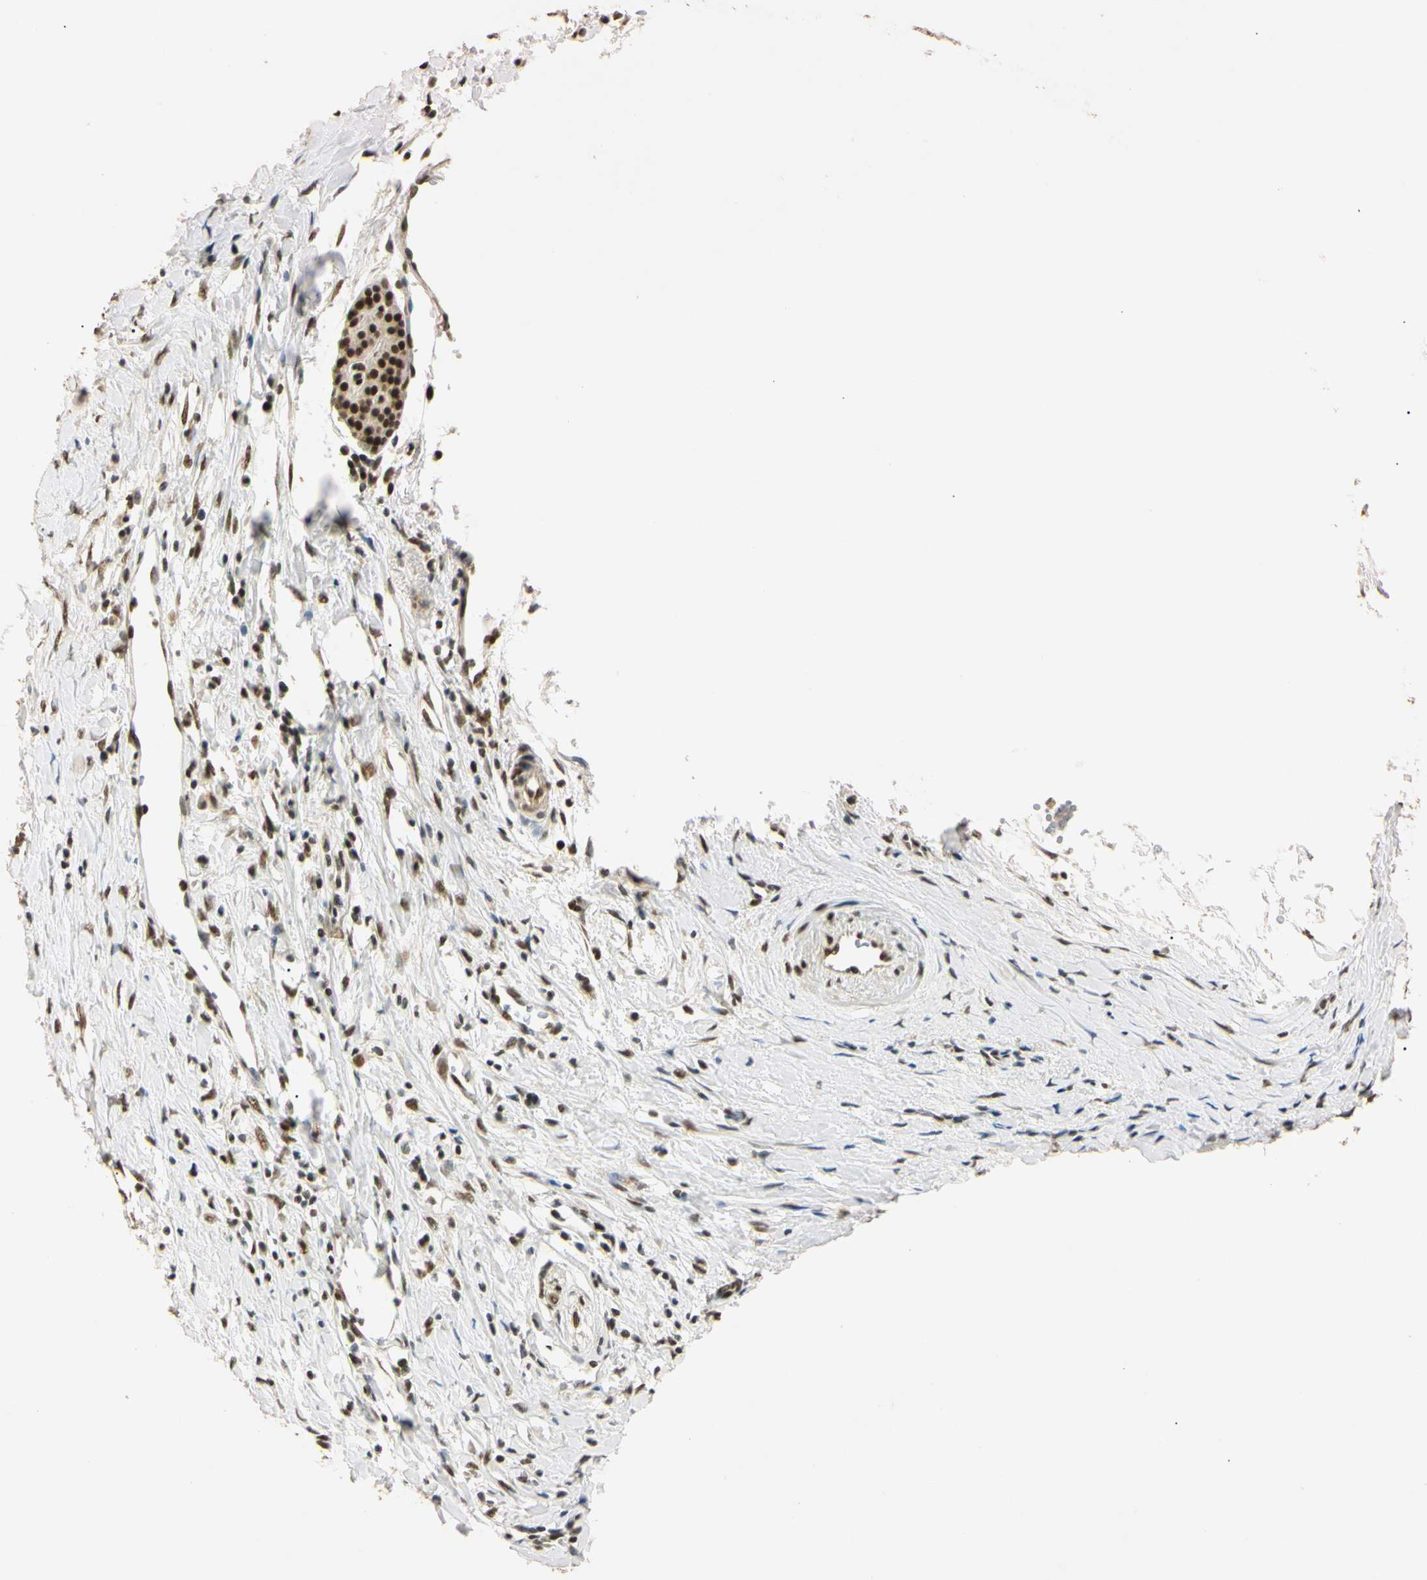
{"staining": {"intensity": "strong", "quantity": ">75%", "location": "nuclear"}, "tissue": "pancreatic cancer", "cell_type": "Tumor cells", "image_type": "cancer", "snomed": [{"axis": "morphology", "description": "Adenocarcinoma, NOS"}, {"axis": "topography", "description": "Pancreas"}], "caption": "This is a photomicrograph of immunohistochemistry (IHC) staining of adenocarcinoma (pancreatic), which shows strong positivity in the nuclear of tumor cells.", "gene": "SMARCA5", "patient": {"sex": "female", "age": 77}}